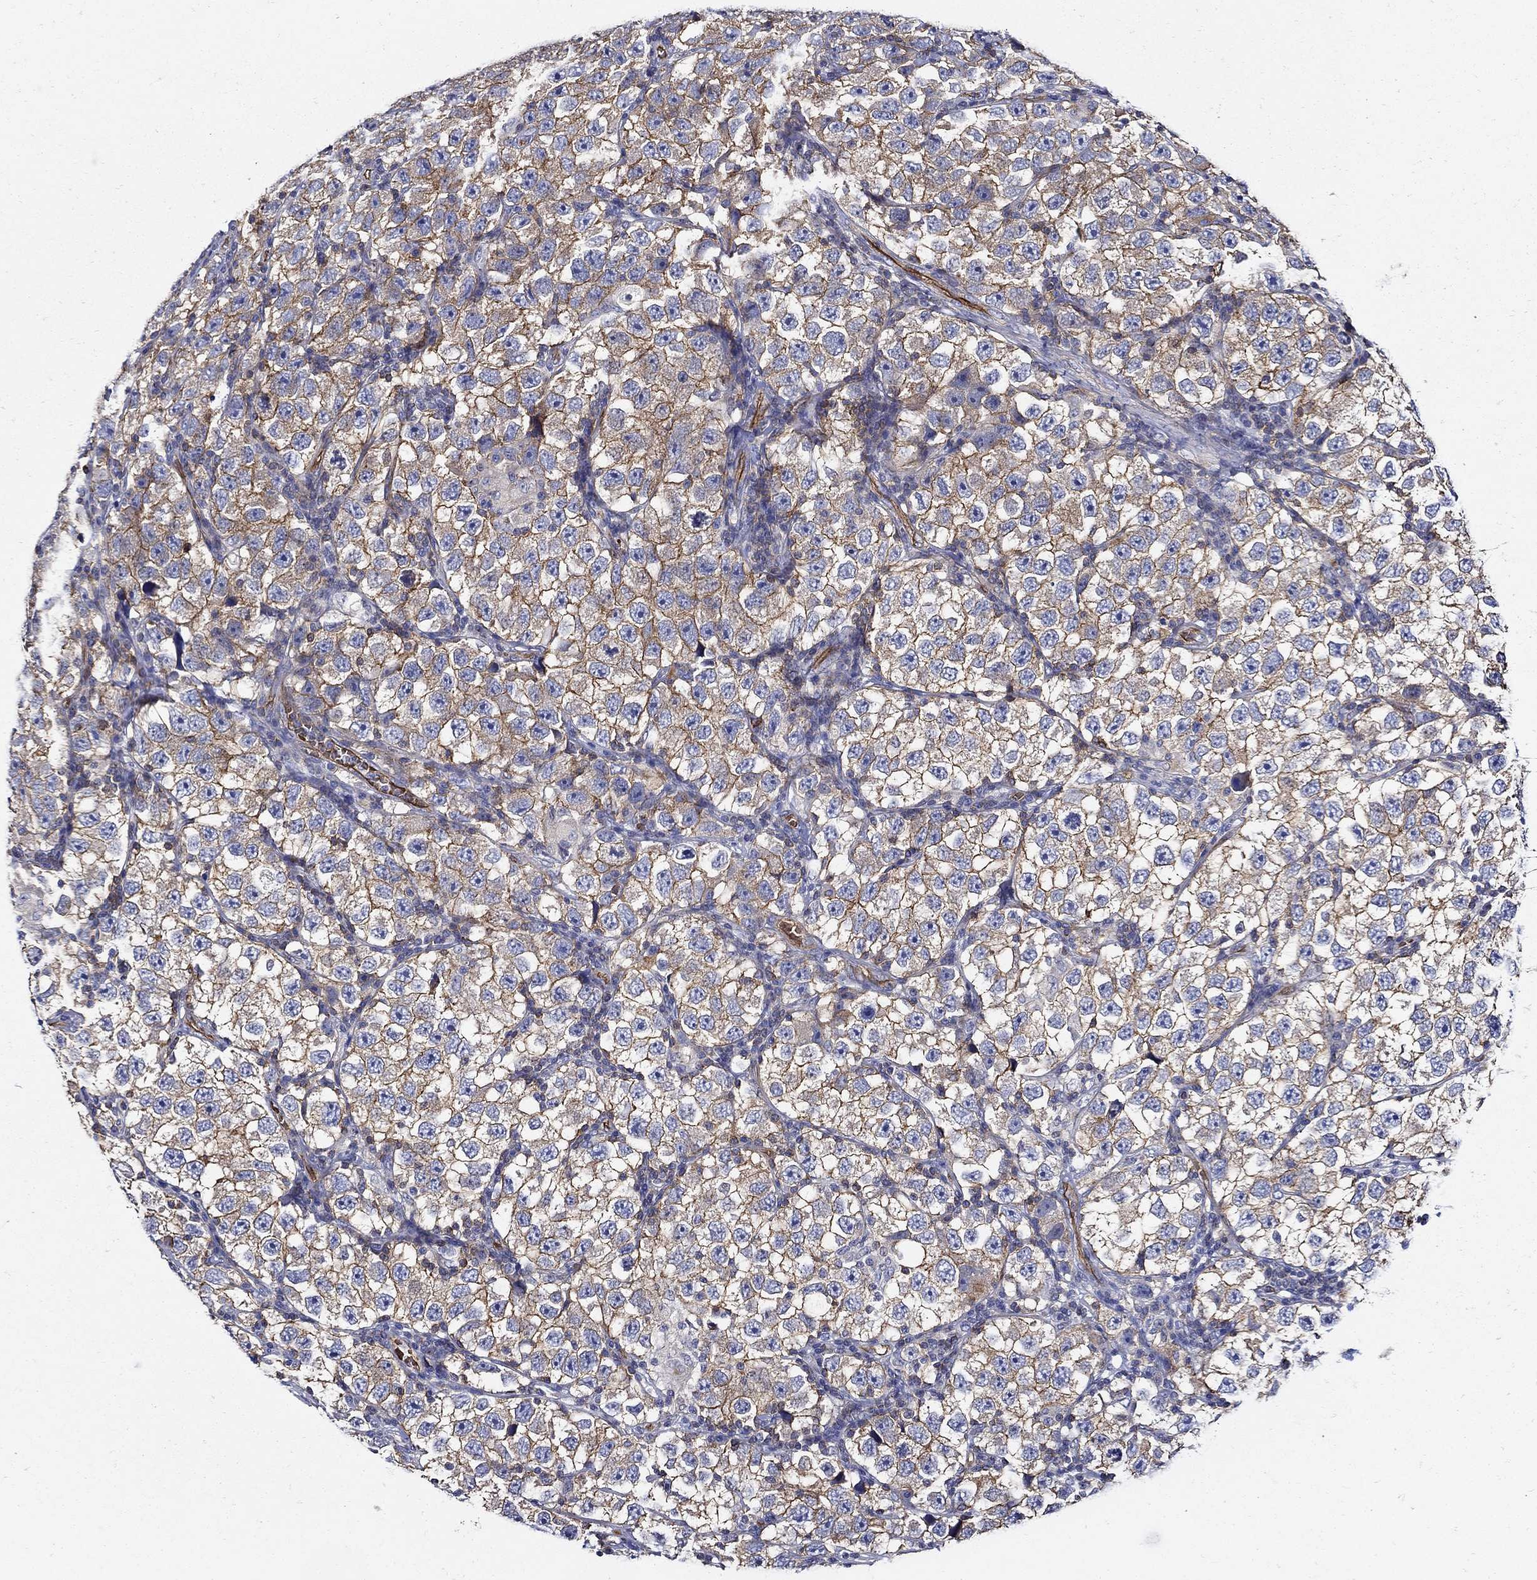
{"staining": {"intensity": "strong", "quantity": ">75%", "location": "cytoplasmic/membranous"}, "tissue": "testis cancer", "cell_type": "Tumor cells", "image_type": "cancer", "snomed": [{"axis": "morphology", "description": "Seminoma, NOS"}, {"axis": "topography", "description": "Testis"}], "caption": "A histopathology image showing strong cytoplasmic/membranous positivity in approximately >75% of tumor cells in testis cancer, as visualized by brown immunohistochemical staining.", "gene": "APBB3", "patient": {"sex": "male", "age": 26}}